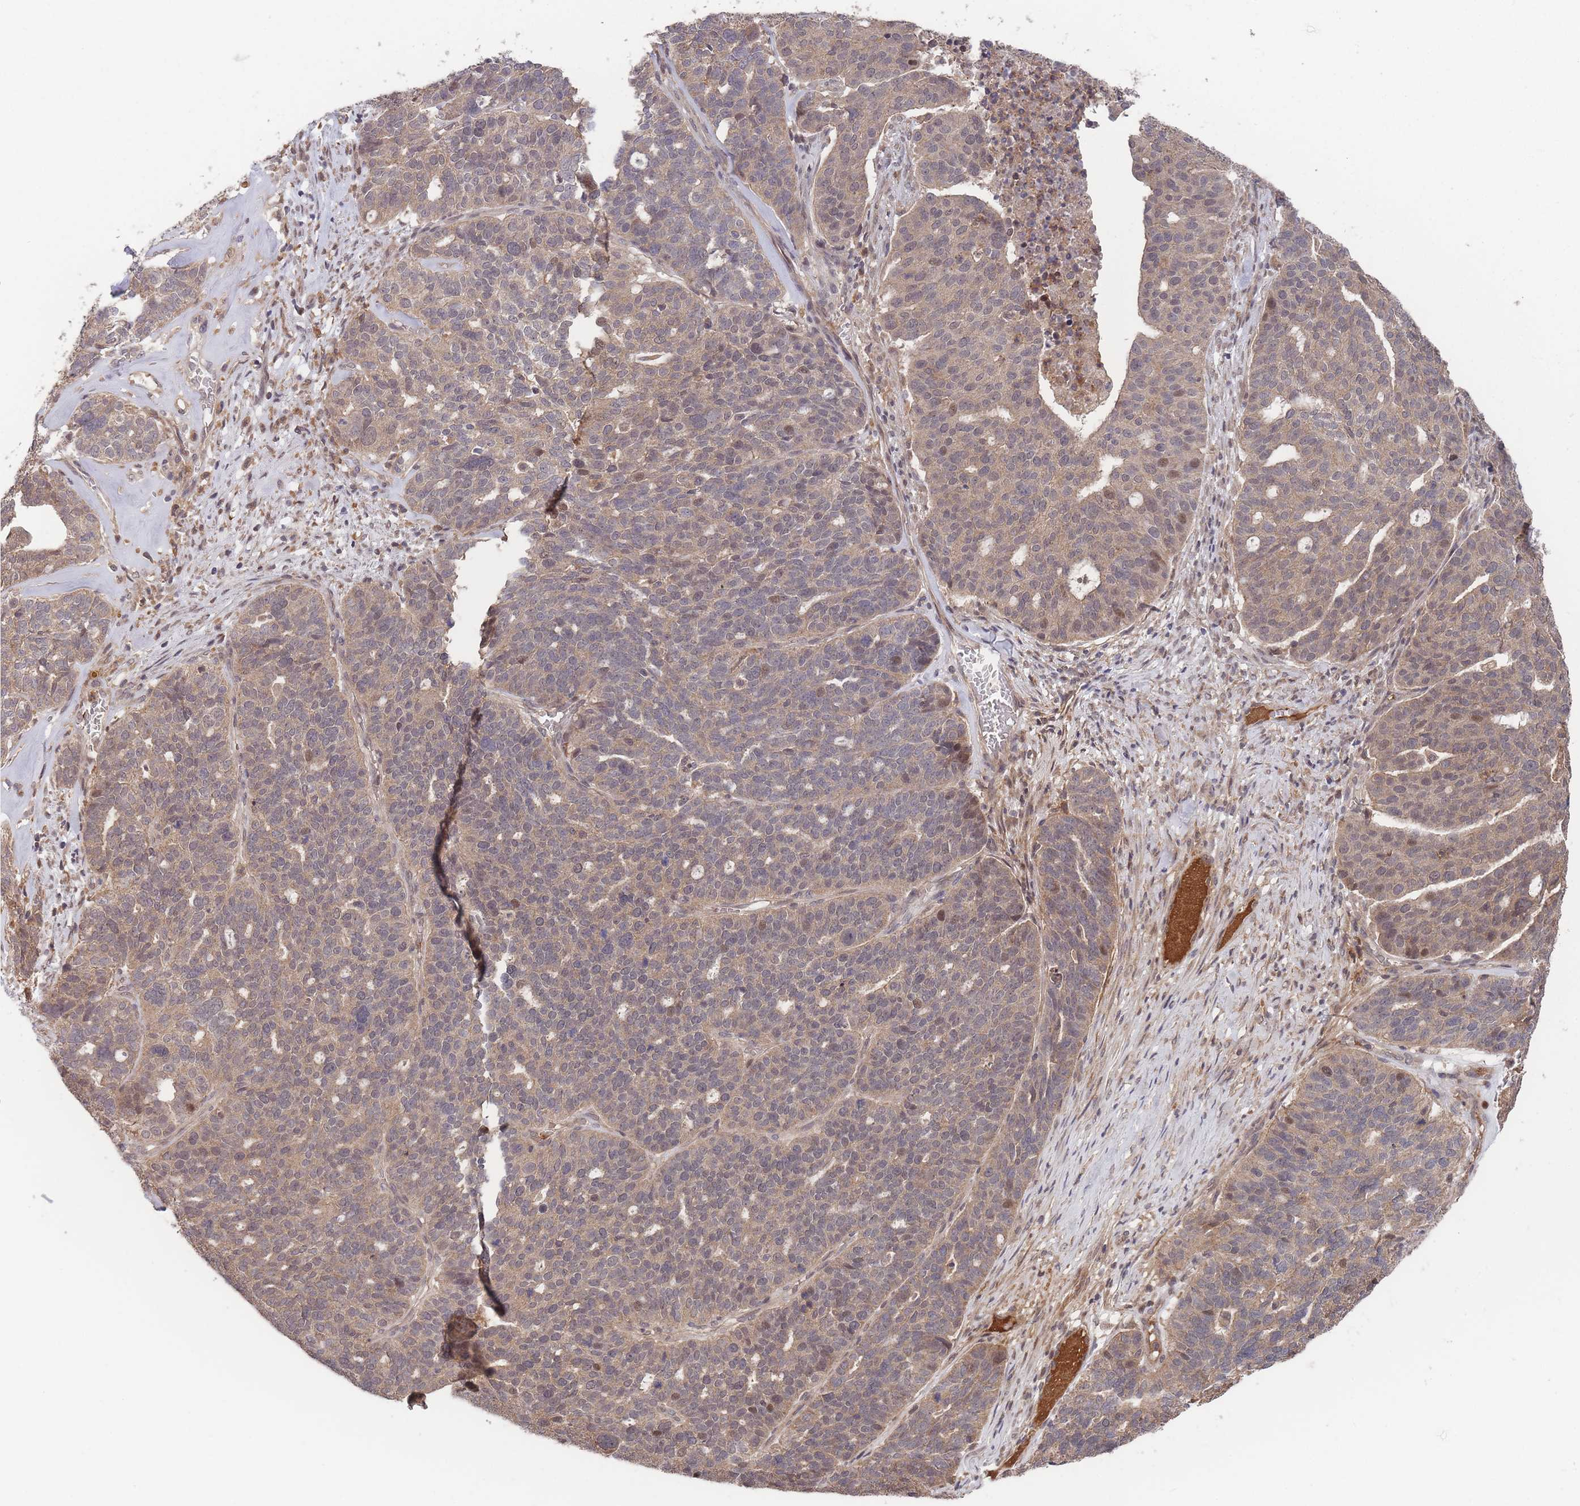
{"staining": {"intensity": "weak", "quantity": ">75%", "location": "cytoplasmic/membranous,nuclear"}, "tissue": "ovarian cancer", "cell_type": "Tumor cells", "image_type": "cancer", "snomed": [{"axis": "morphology", "description": "Cystadenocarcinoma, serous, NOS"}, {"axis": "topography", "description": "Ovary"}], "caption": "This is an image of immunohistochemistry staining of serous cystadenocarcinoma (ovarian), which shows weak positivity in the cytoplasmic/membranous and nuclear of tumor cells.", "gene": "SF3B1", "patient": {"sex": "female", "age": 59}}